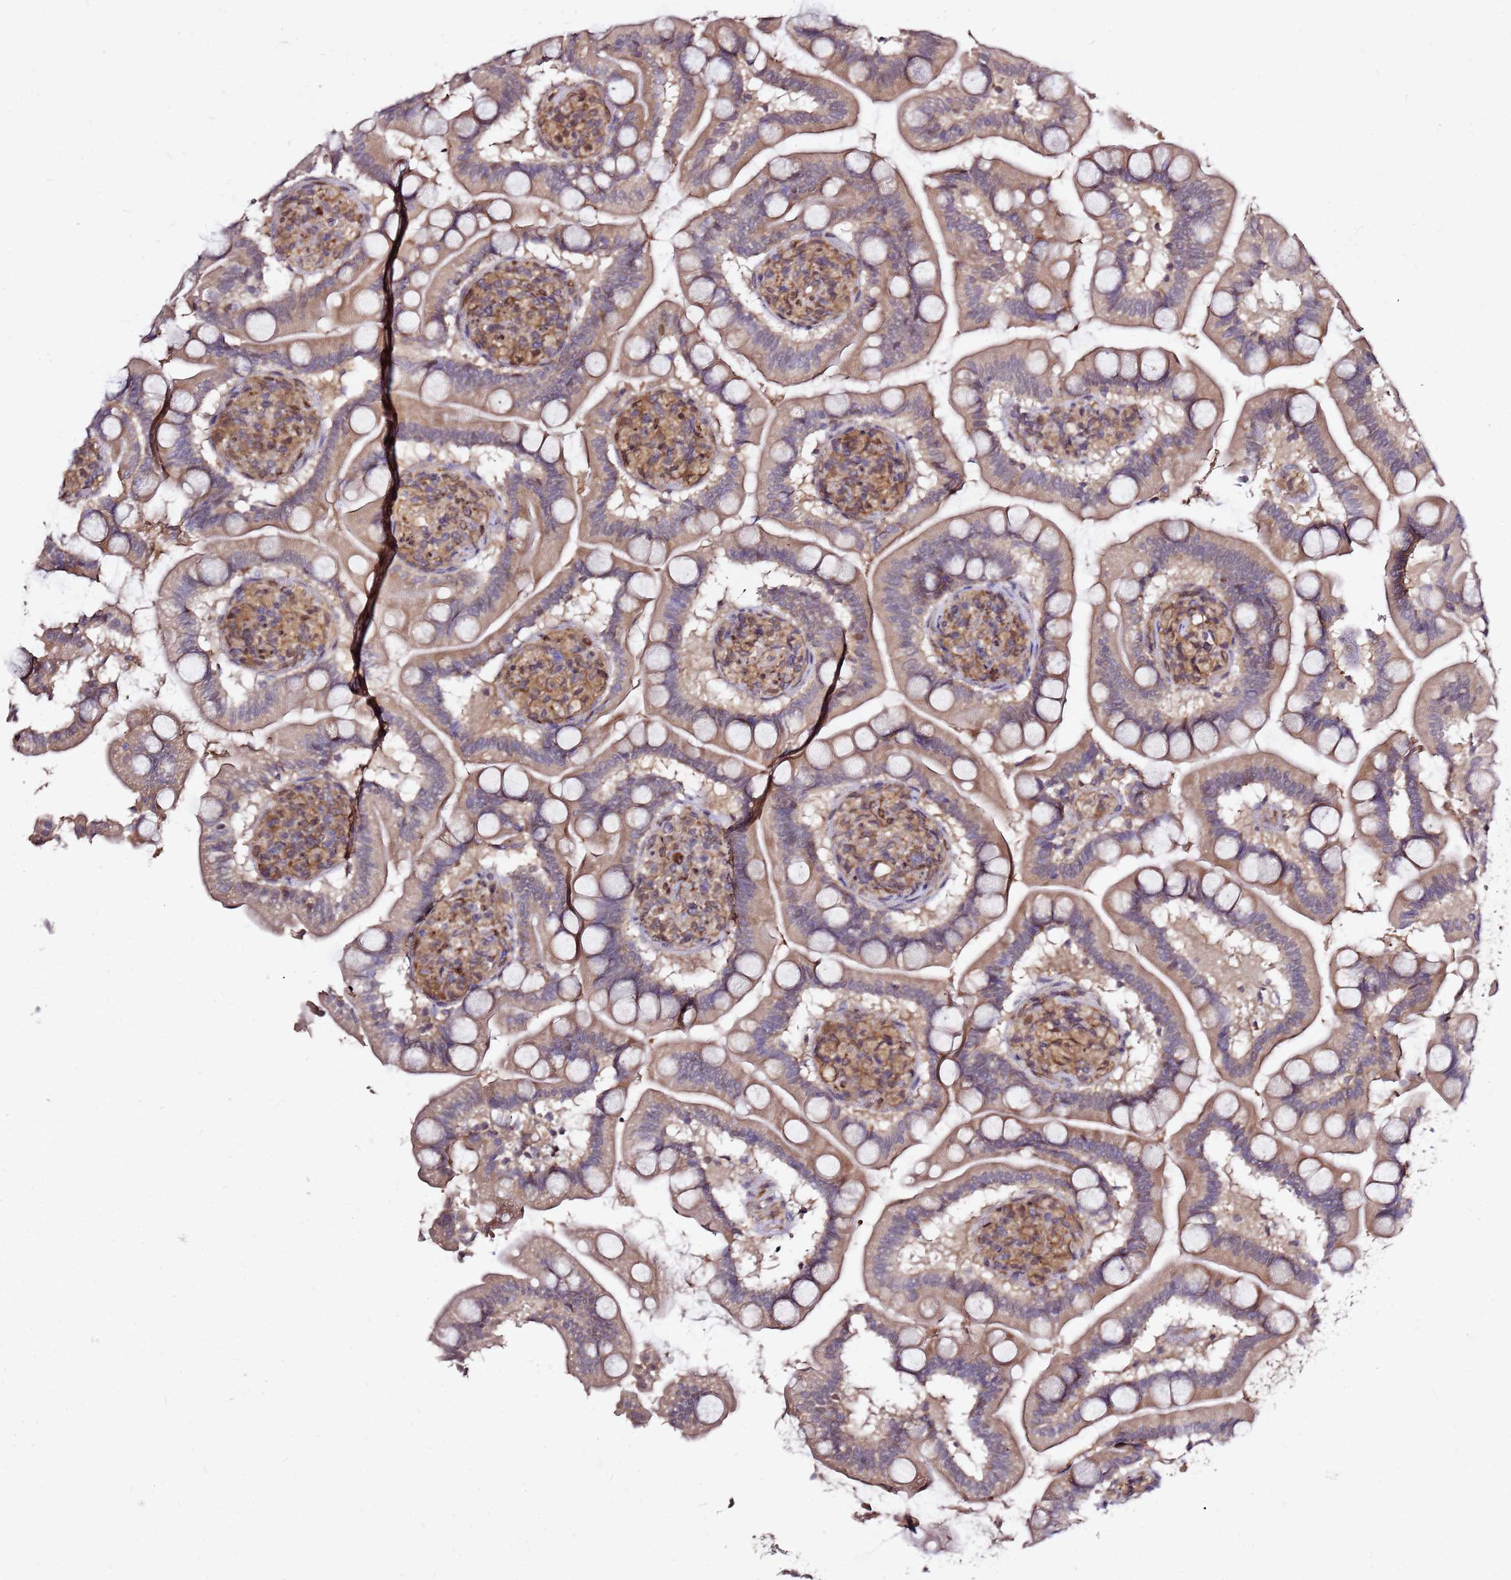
{"staining": {"intensity": "moderate", "quantity": ">75%", "location": "cytoplasmic/membranous"}, "tissue": "small intestine", "cell_type": "Glandular cells", "image_type": "normal", "snomed": [{"axis": "morphology", "description": "Normal tissue, NOS"}, {"axis": "topography", "description": "Small intestine"}], "caption": "Protein staining reveals moderate cytoplasmic/membranous expression in approximately >75% of glandular cells in unremarkable small intestine.", "gene": "NUDT14", "patient": {"sex": "female", "age": 64}}